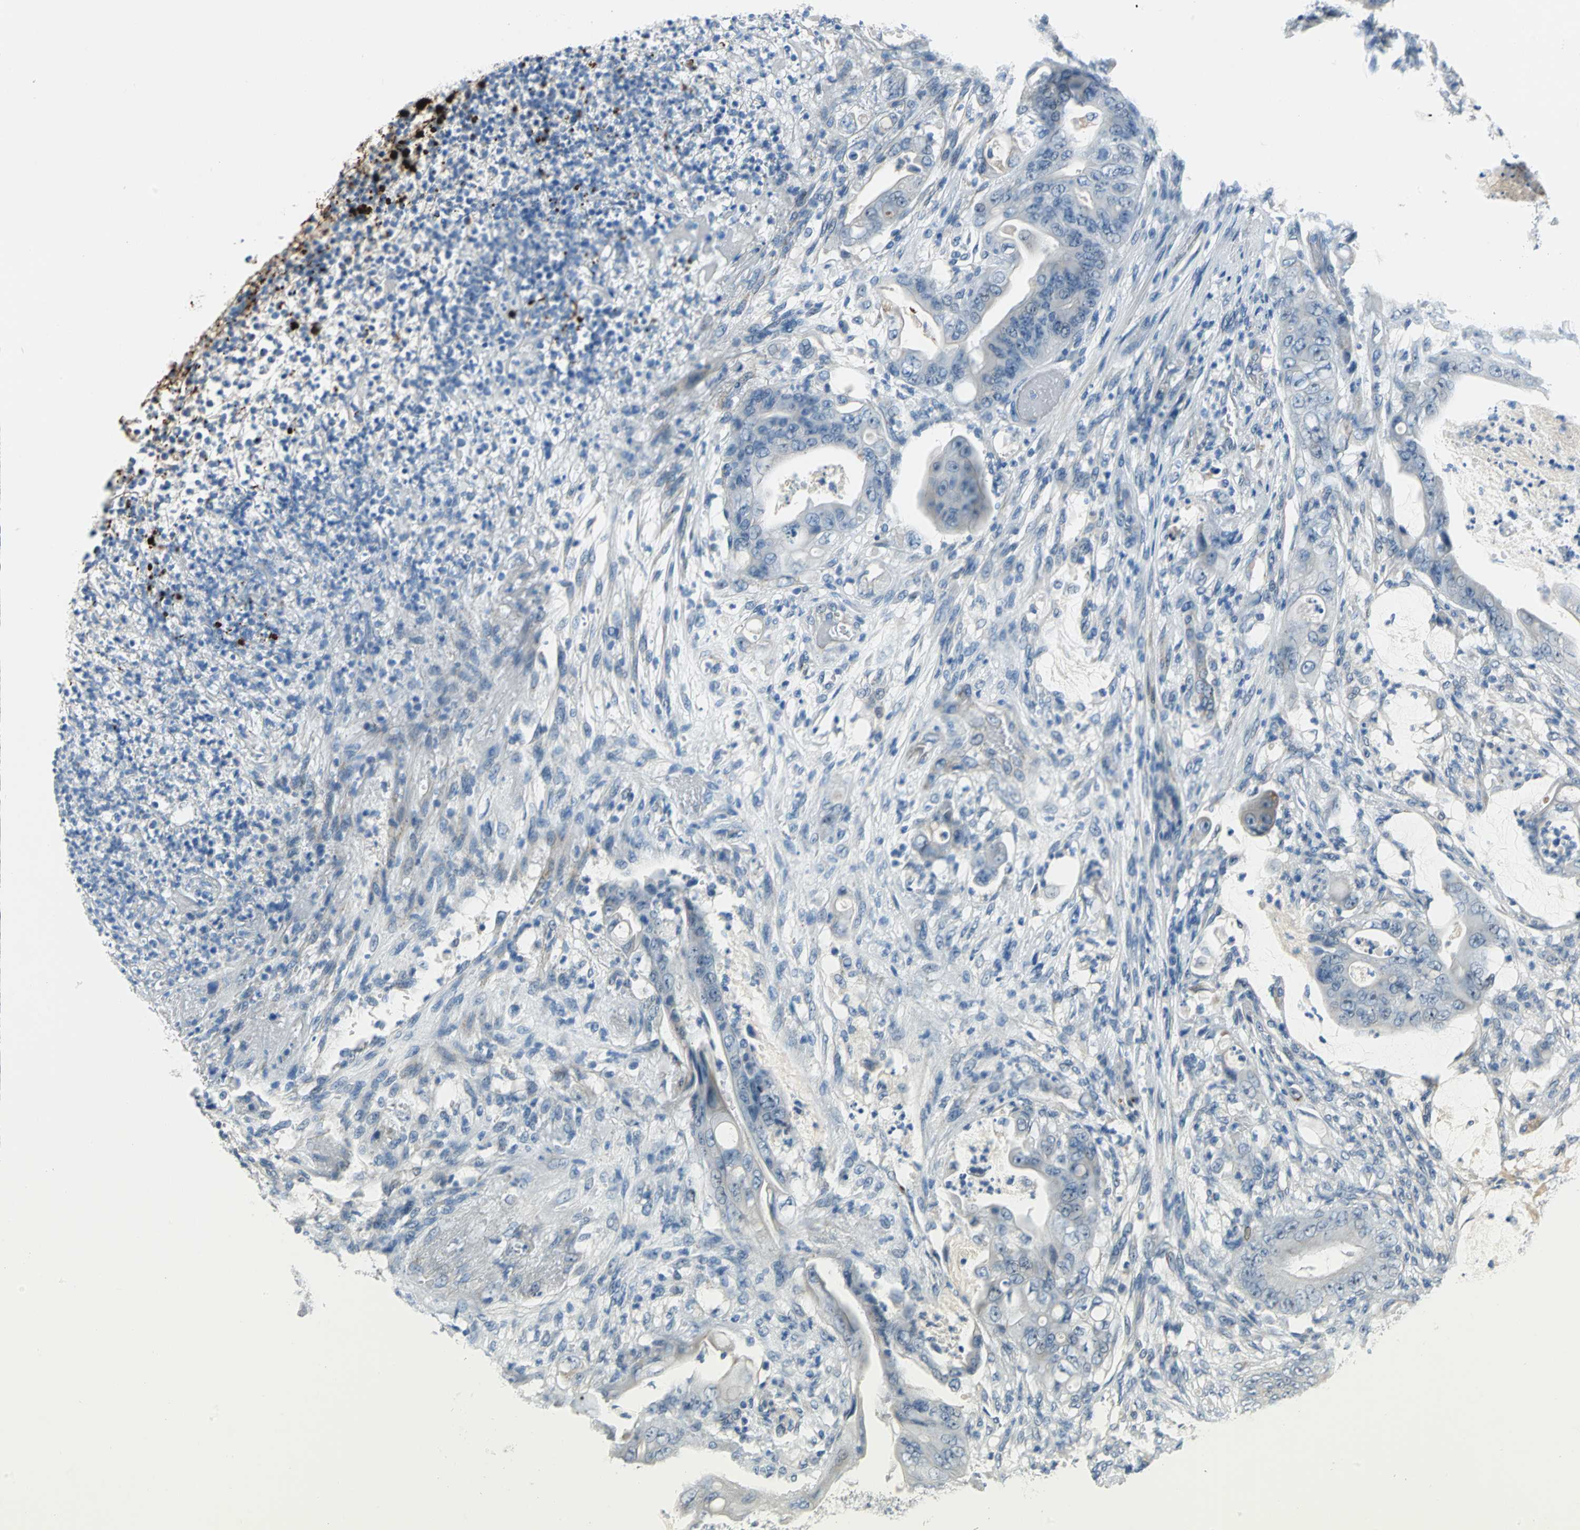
{"staining": {"intensity": "negative", "quantity": "none", "location": "none"}, "tissue": "stomach cancer", "cell_type": "Tumor cells", "image_type": "cancer", "snomed": [{"axis": "morphology", "description": "Adenocarcinoma, NOS"}, {"axis": "topography", "description": "Stomach"}], "caption": "DAB immunohistochemical staining of stomach cancer exhibits no significant positivity in tumor cells.", "gene": "MUC4", "patient": {"sex": "female", "age": 73}}